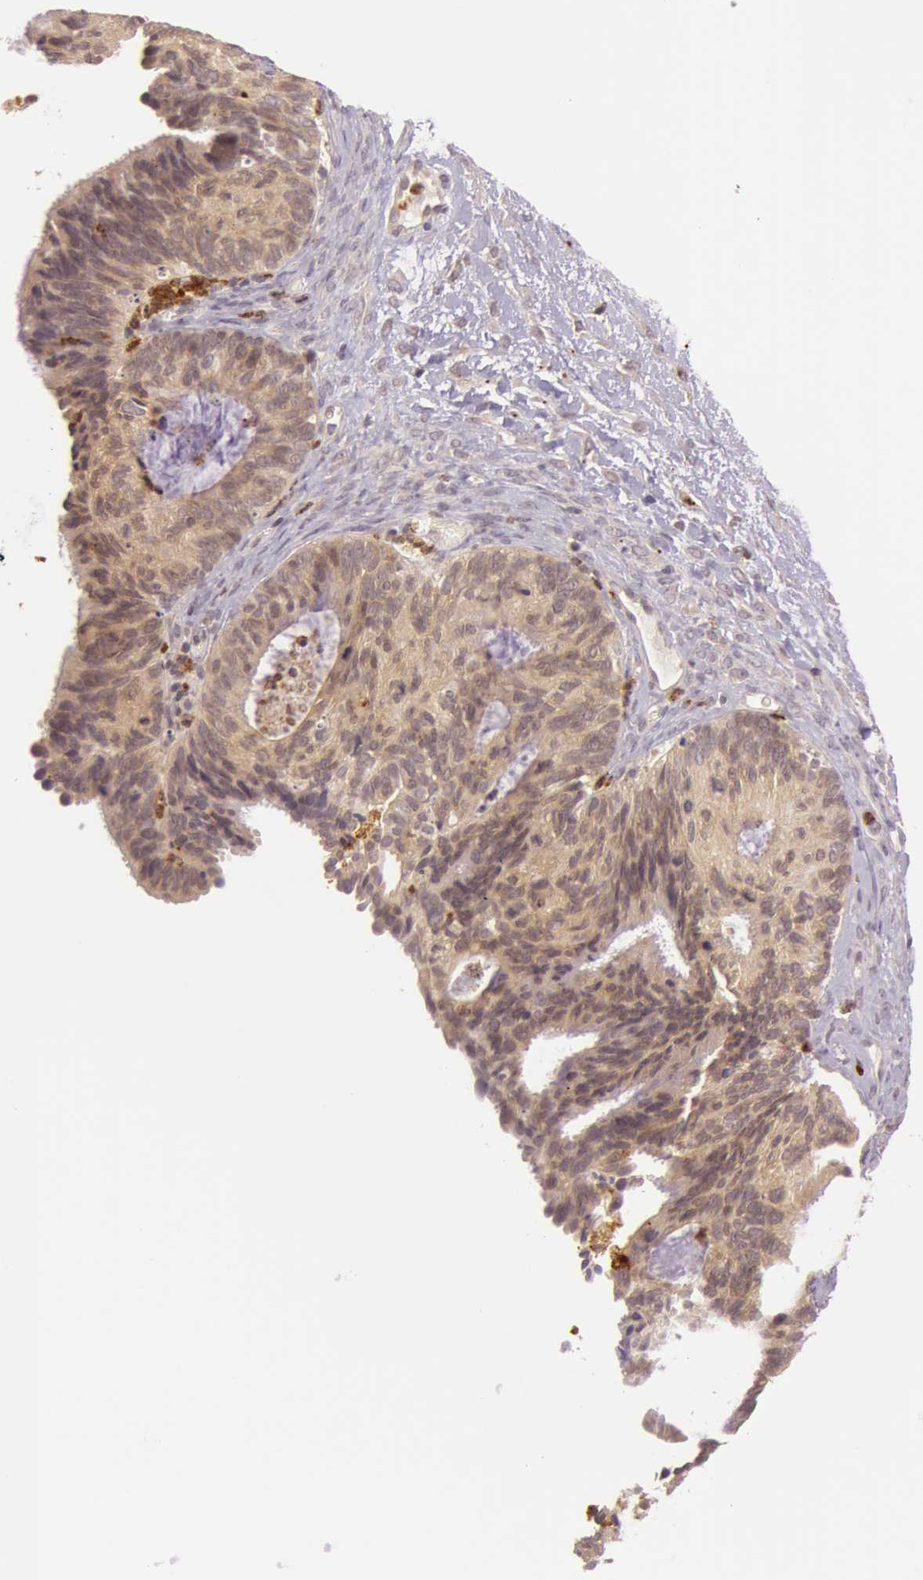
{"staining": {"intensity": "moderate", "quantity": ">75%", "location": "cytoplasmic/membranous"}, "tissue": "ovarian cancer", "cell_type": "Tumor cells", "image_type": "cancer", "snomed": [{"axis": "morphology", "description": "Carcinoma, endometroid"}, {"axis": "topography", "description": "Ovary"}], "caption": "The image displays immunohistochemical staining of ovarian cancer (endometroid carcinoma). There is moderate cytoplasmic/membranous staining is appreciated in approximately >75% of tumor cells. (DAB (3,3'-diaminobenzidine) IHC with brightfield microscopy, high magnification).", "gene": "ATG2B", "patient": {"sex": "female", "age": 52}}